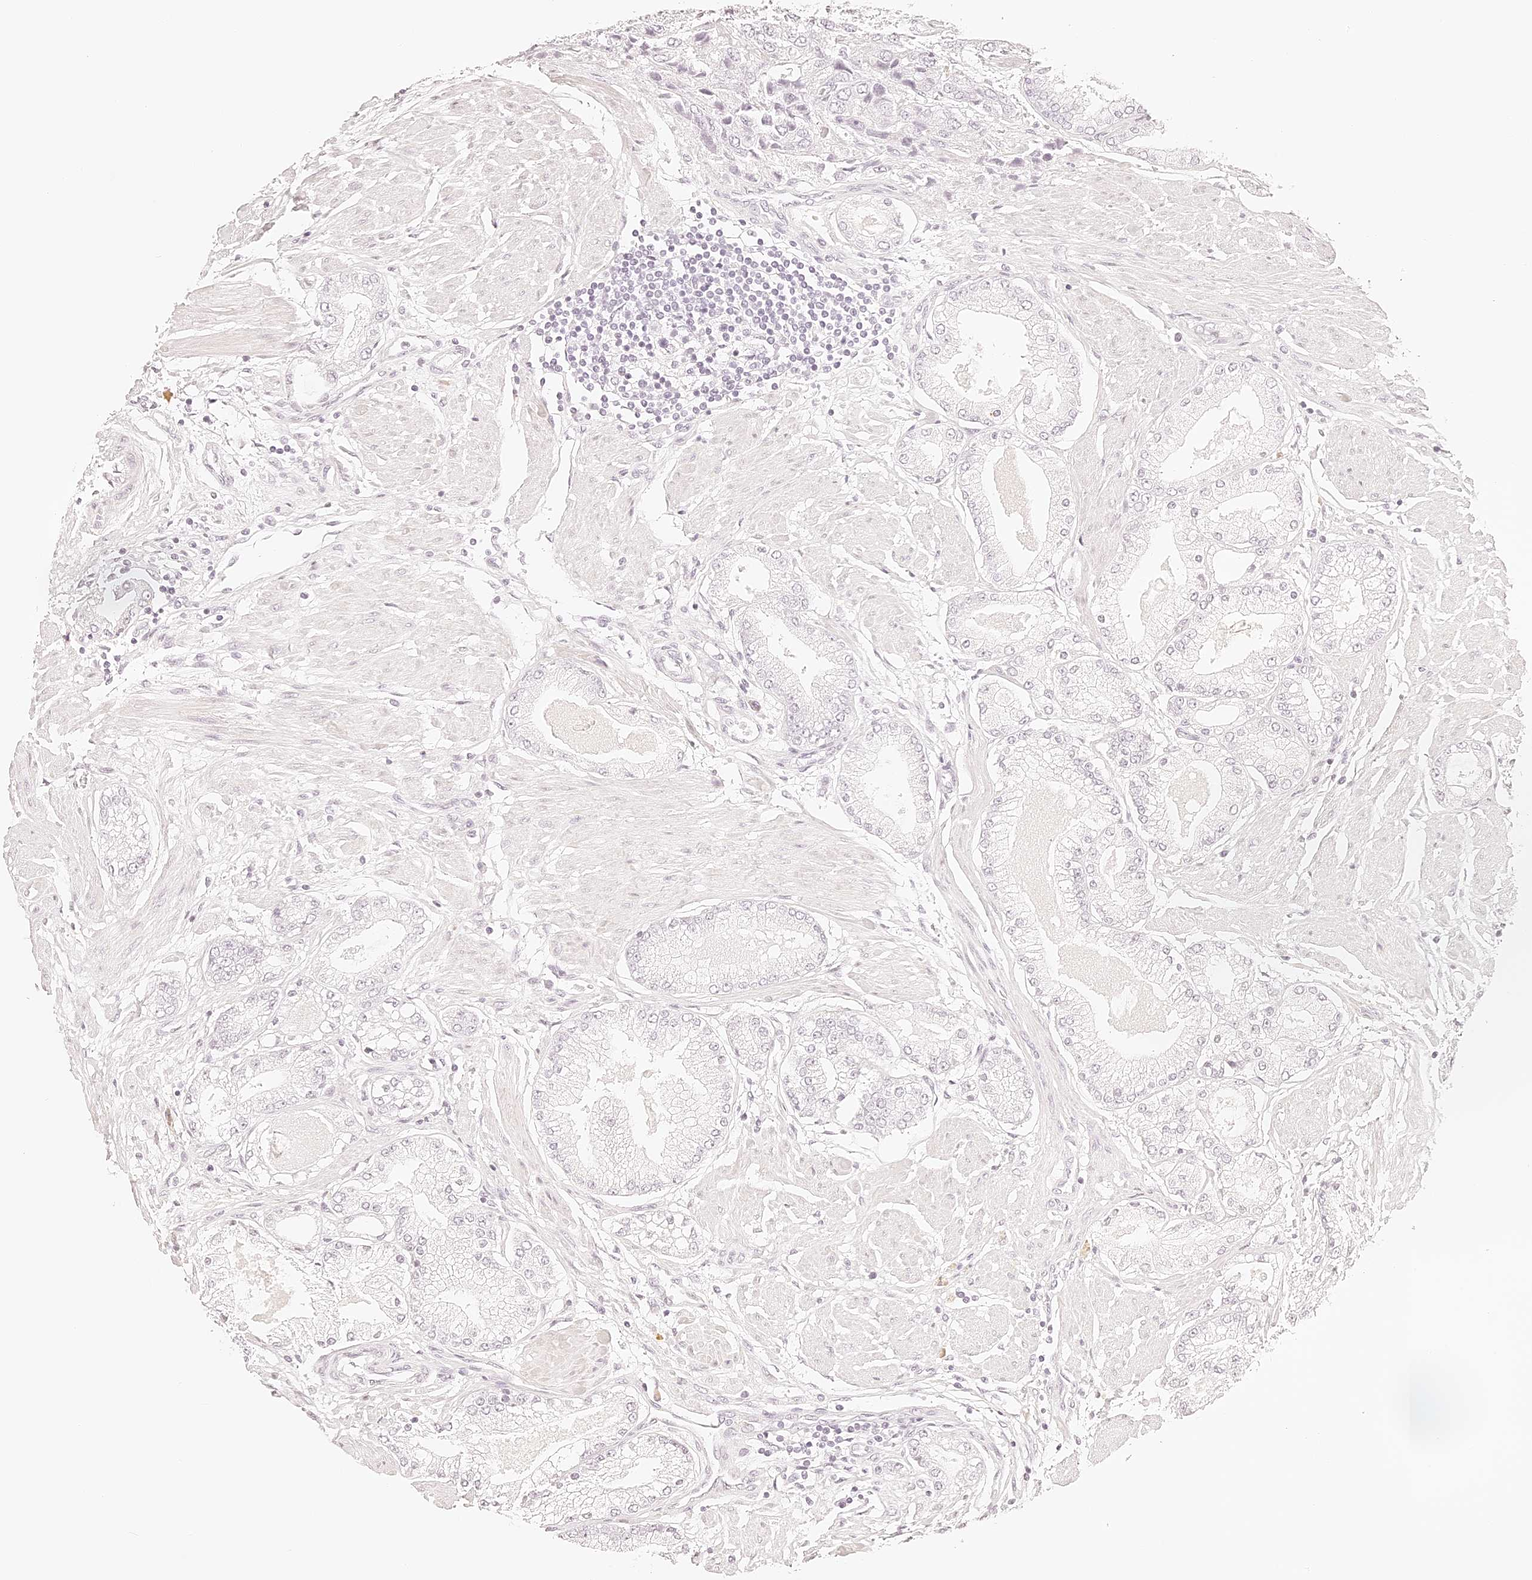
{"staining": {"intensity": "negative", "quantity": "none", "location": "none"}, "tissue": "prostate cancer", "cell_type": "Tumor cells", "image_type": "cancer", "snomed": [{"axis": "morphology", "description": "Adenocarcinoma, High grade"}, {"axis": "topography", "description": "Prostate"}], "caption": "The IHC micrograph has no significant expression in tumor cells of high-grade adenocarcinoma (prostate) tissue.", "gene": "TRIM45", "patient": {"sex": "male", "age": 50}}